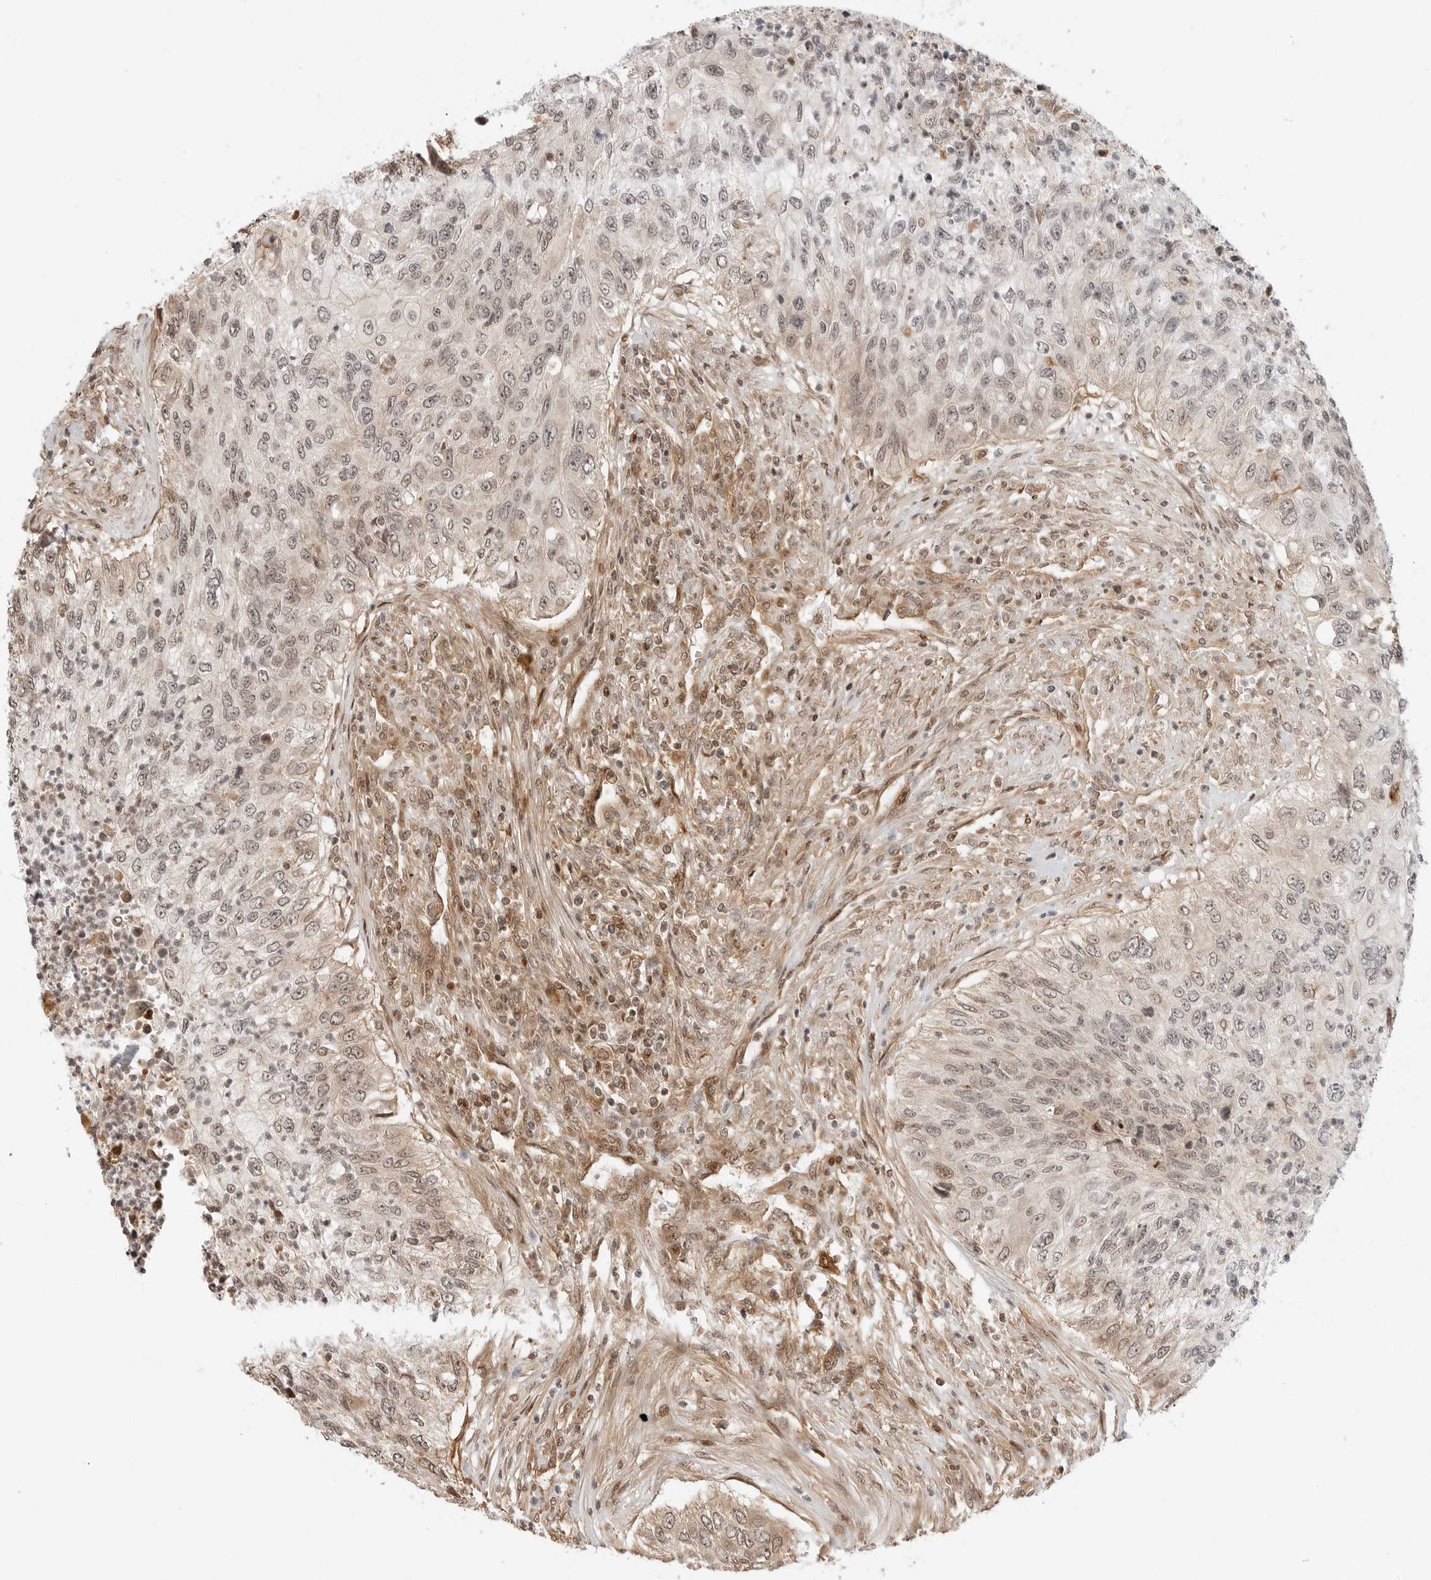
{"staining": {"intensity": "weak", "quantity": "<25%", "location": "nuclear"}, "tissue": "urothelial cancer", "cell_type": "Tumor cells", "image_type": "cancer", "snomed": [{"axis": "morphology", "description": "Urothelial carcinoma, High grade"}, {"axis": "topography", "description": "Urinary bladder"}], "caption": "Immunohistochemical staining of human high-grade urothelial carcinoma exhibits no significant staining in tumor cells.", "gene": "GEM", "patient": {"sex": "female", "age": 60}}